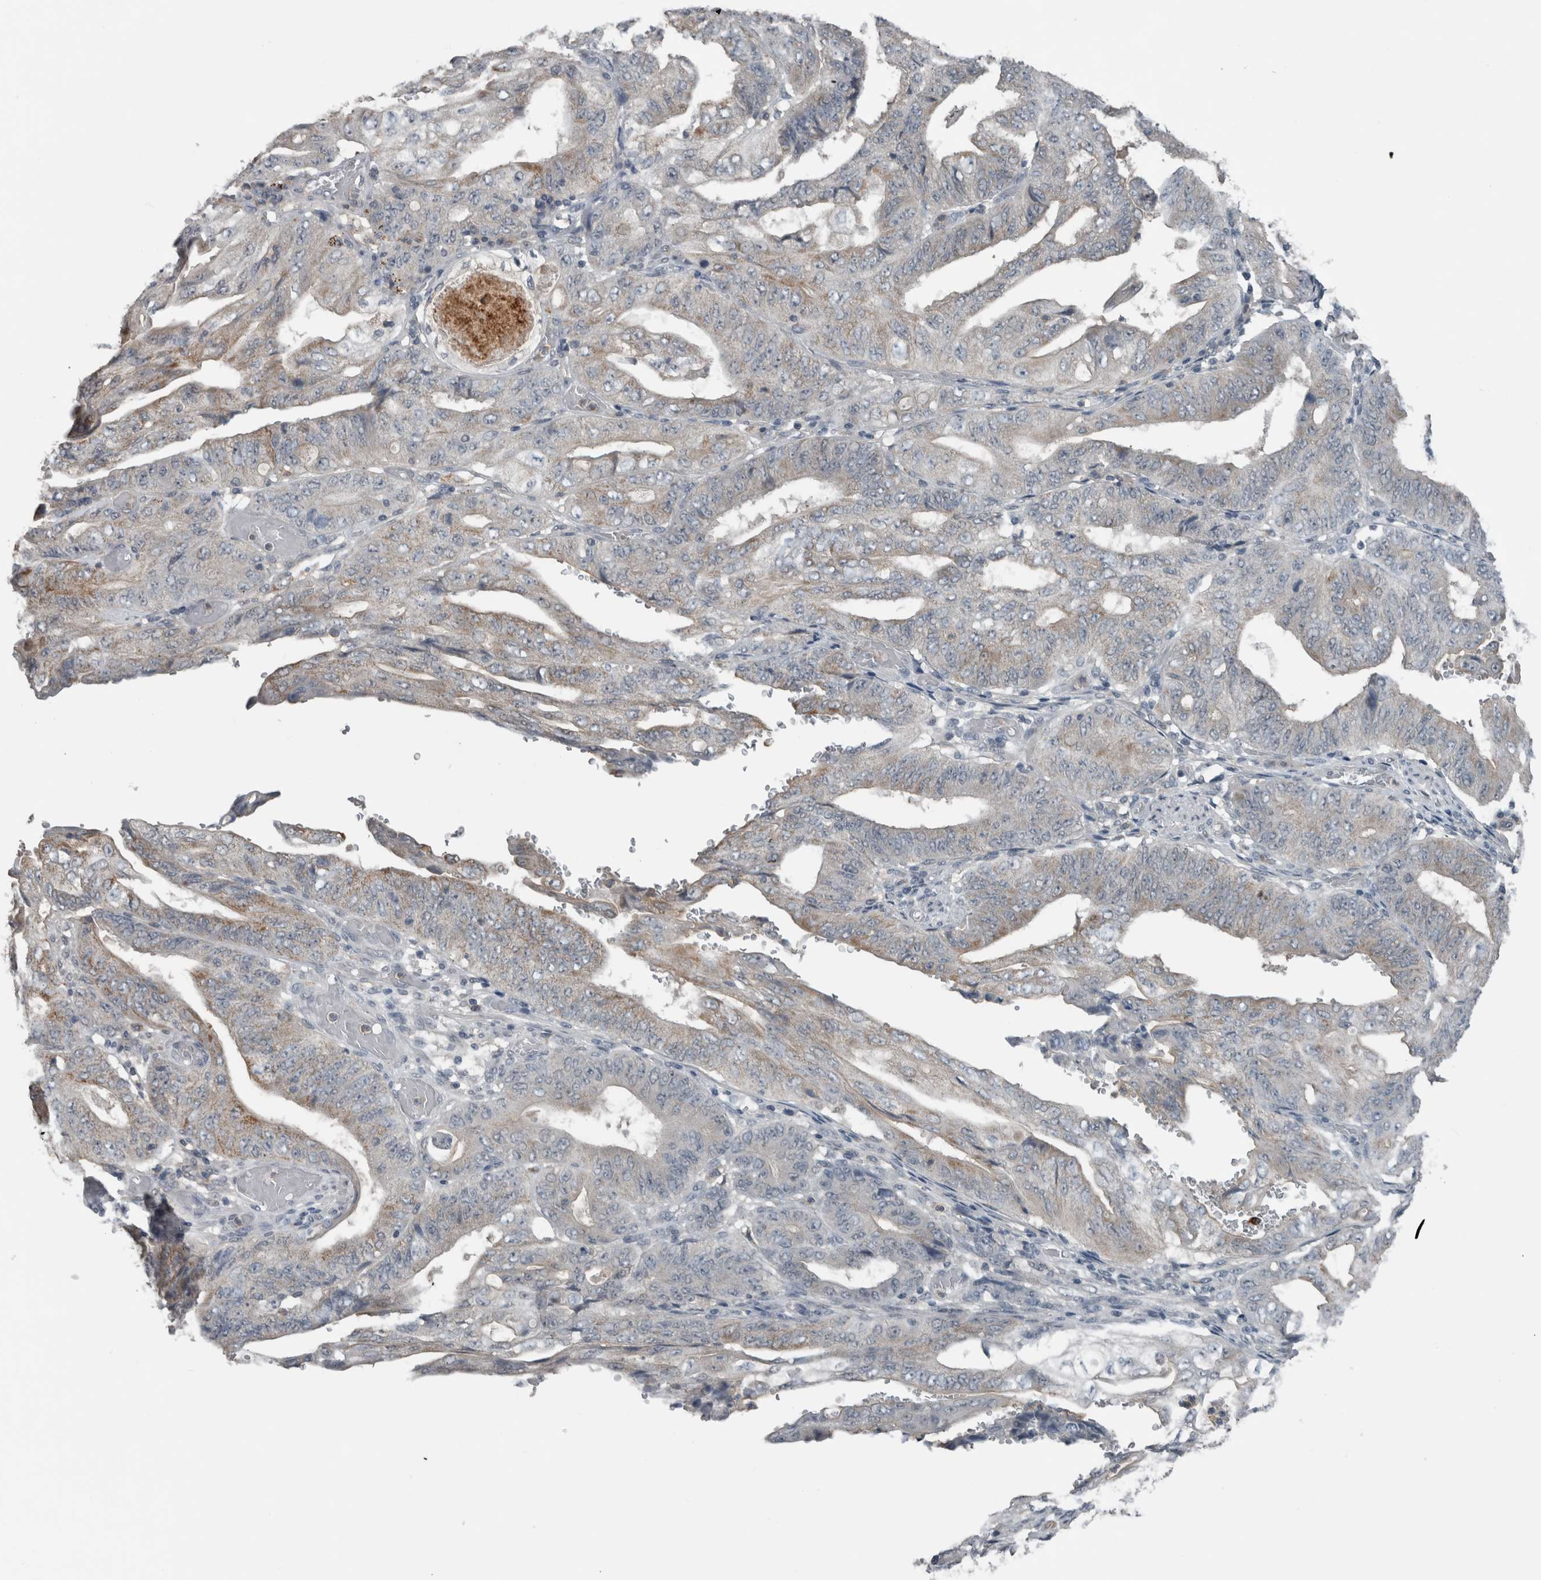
{"staining": {"intensity": "weak", "quantity": "<25%", "location": "cytoplasmic/membranous"}, "tissue": "stomach cancer", "cell_type": "Tumor cells", "image_type": "cancer", "snomed": [{"axis": "morphology", "description": "Adenocarcinoma, NOS"}, {"axis": "topography", "description": "Stomach"}], "caption": "The immunohistochemistry (IHC) photomicrograph has no significant positivity in tumor cells of stomach adenocarcinoma tissue. Nuclei are stained in blue.", "gene": "ACSF2", "patient": {"sex": "female", "age": 73}}